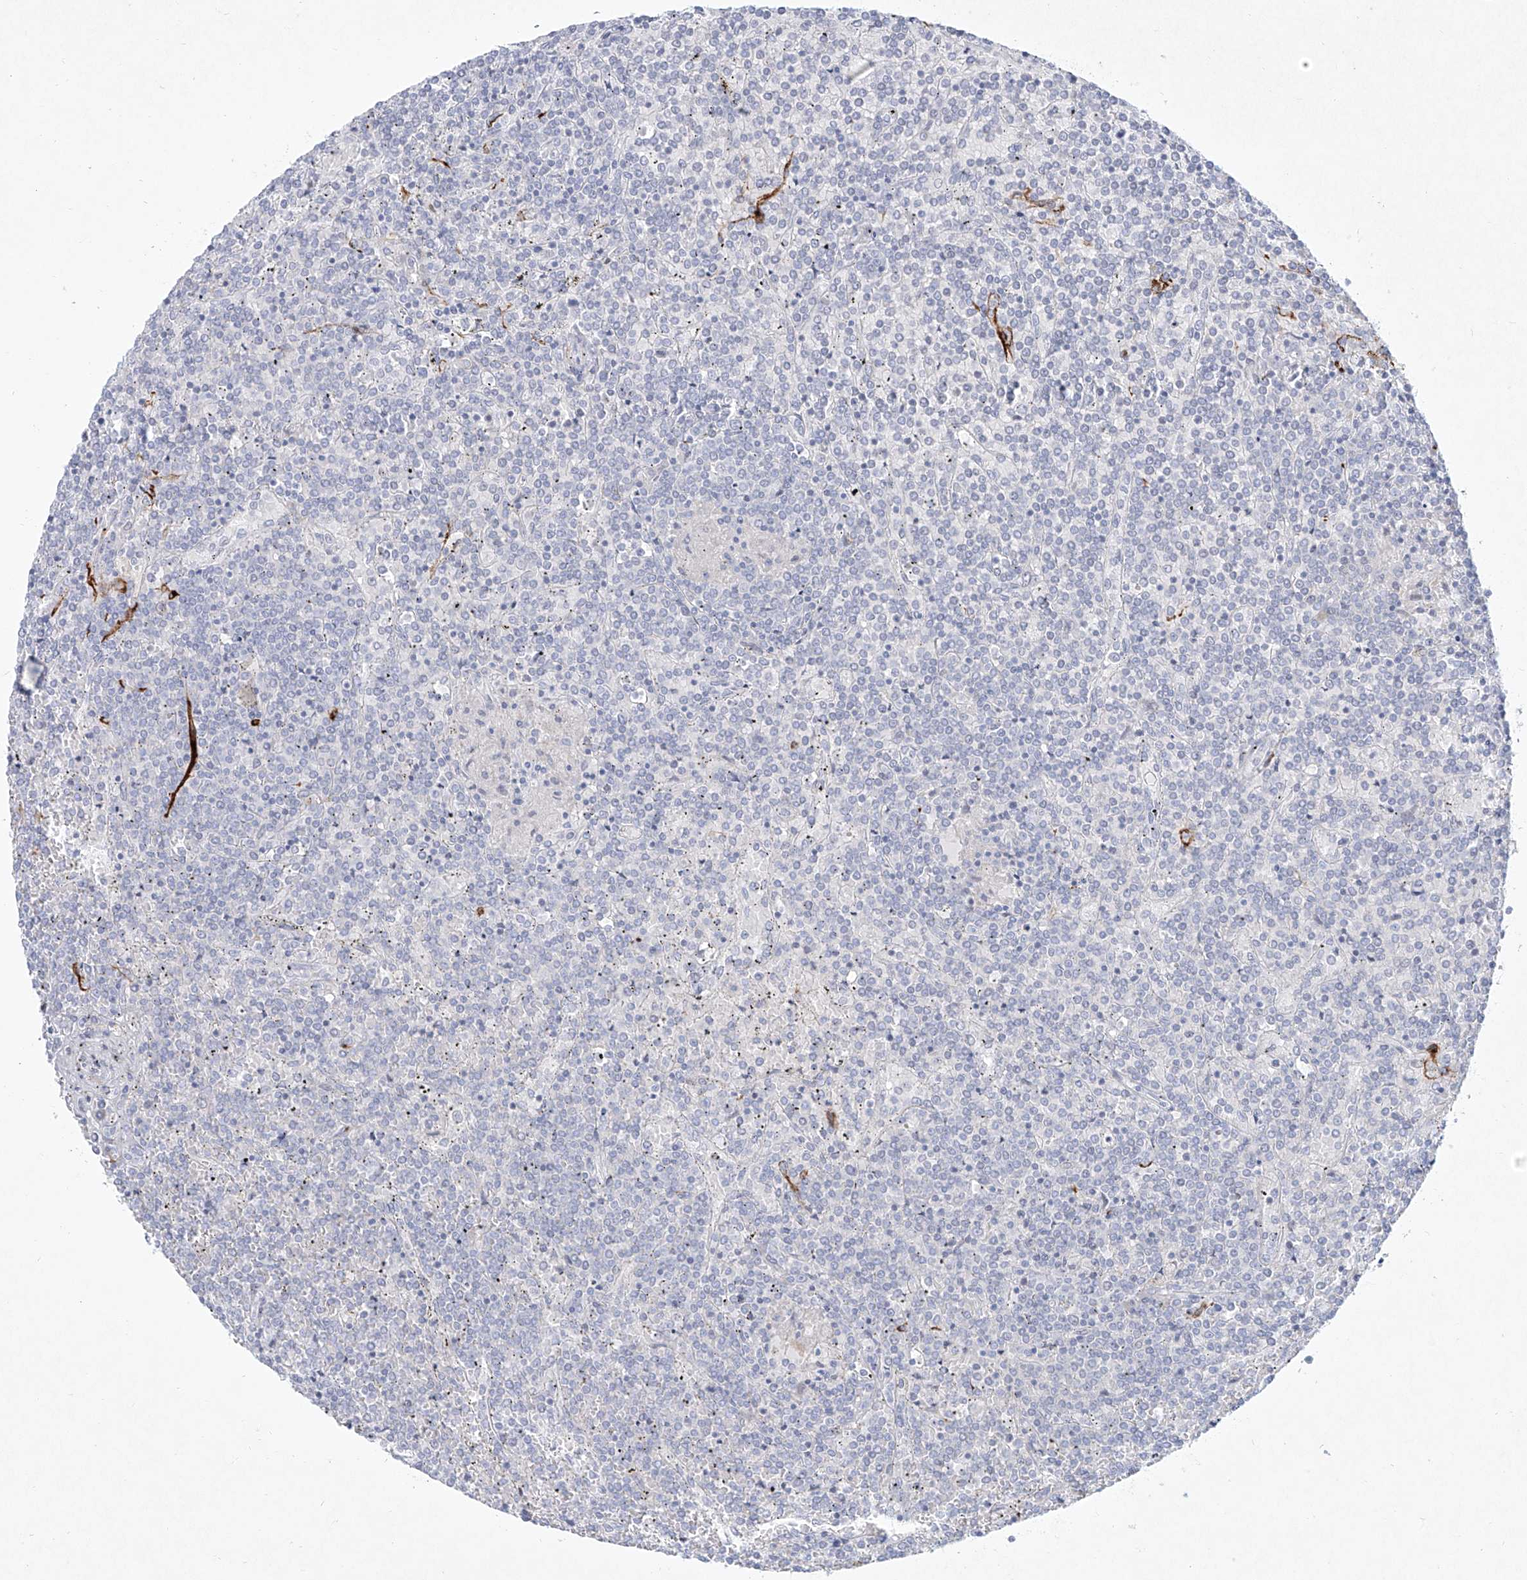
{"staining": {"intensity": "negative", "quantity": "none", "location": "none"}, "tissue": "lymphoma", "cell_type": "Tumor cells", "image_type": "cancer", "snomed": [{"axis": "morphology", "description": "Malignant lymphoma, non-Hodgkin's type, Low grade"}, {"axis": "topography", "description": "Spleen"}], "caption": "High magnification brightfield microscopy of lymphoma stained with DAB (3,3'-diaminobenzidine) (brown) and counterstained with hematoxylin (blue): tumor cells show no significant positivity.", "gene": "CD209", "patient": {"sex": "female", "age": 19}}